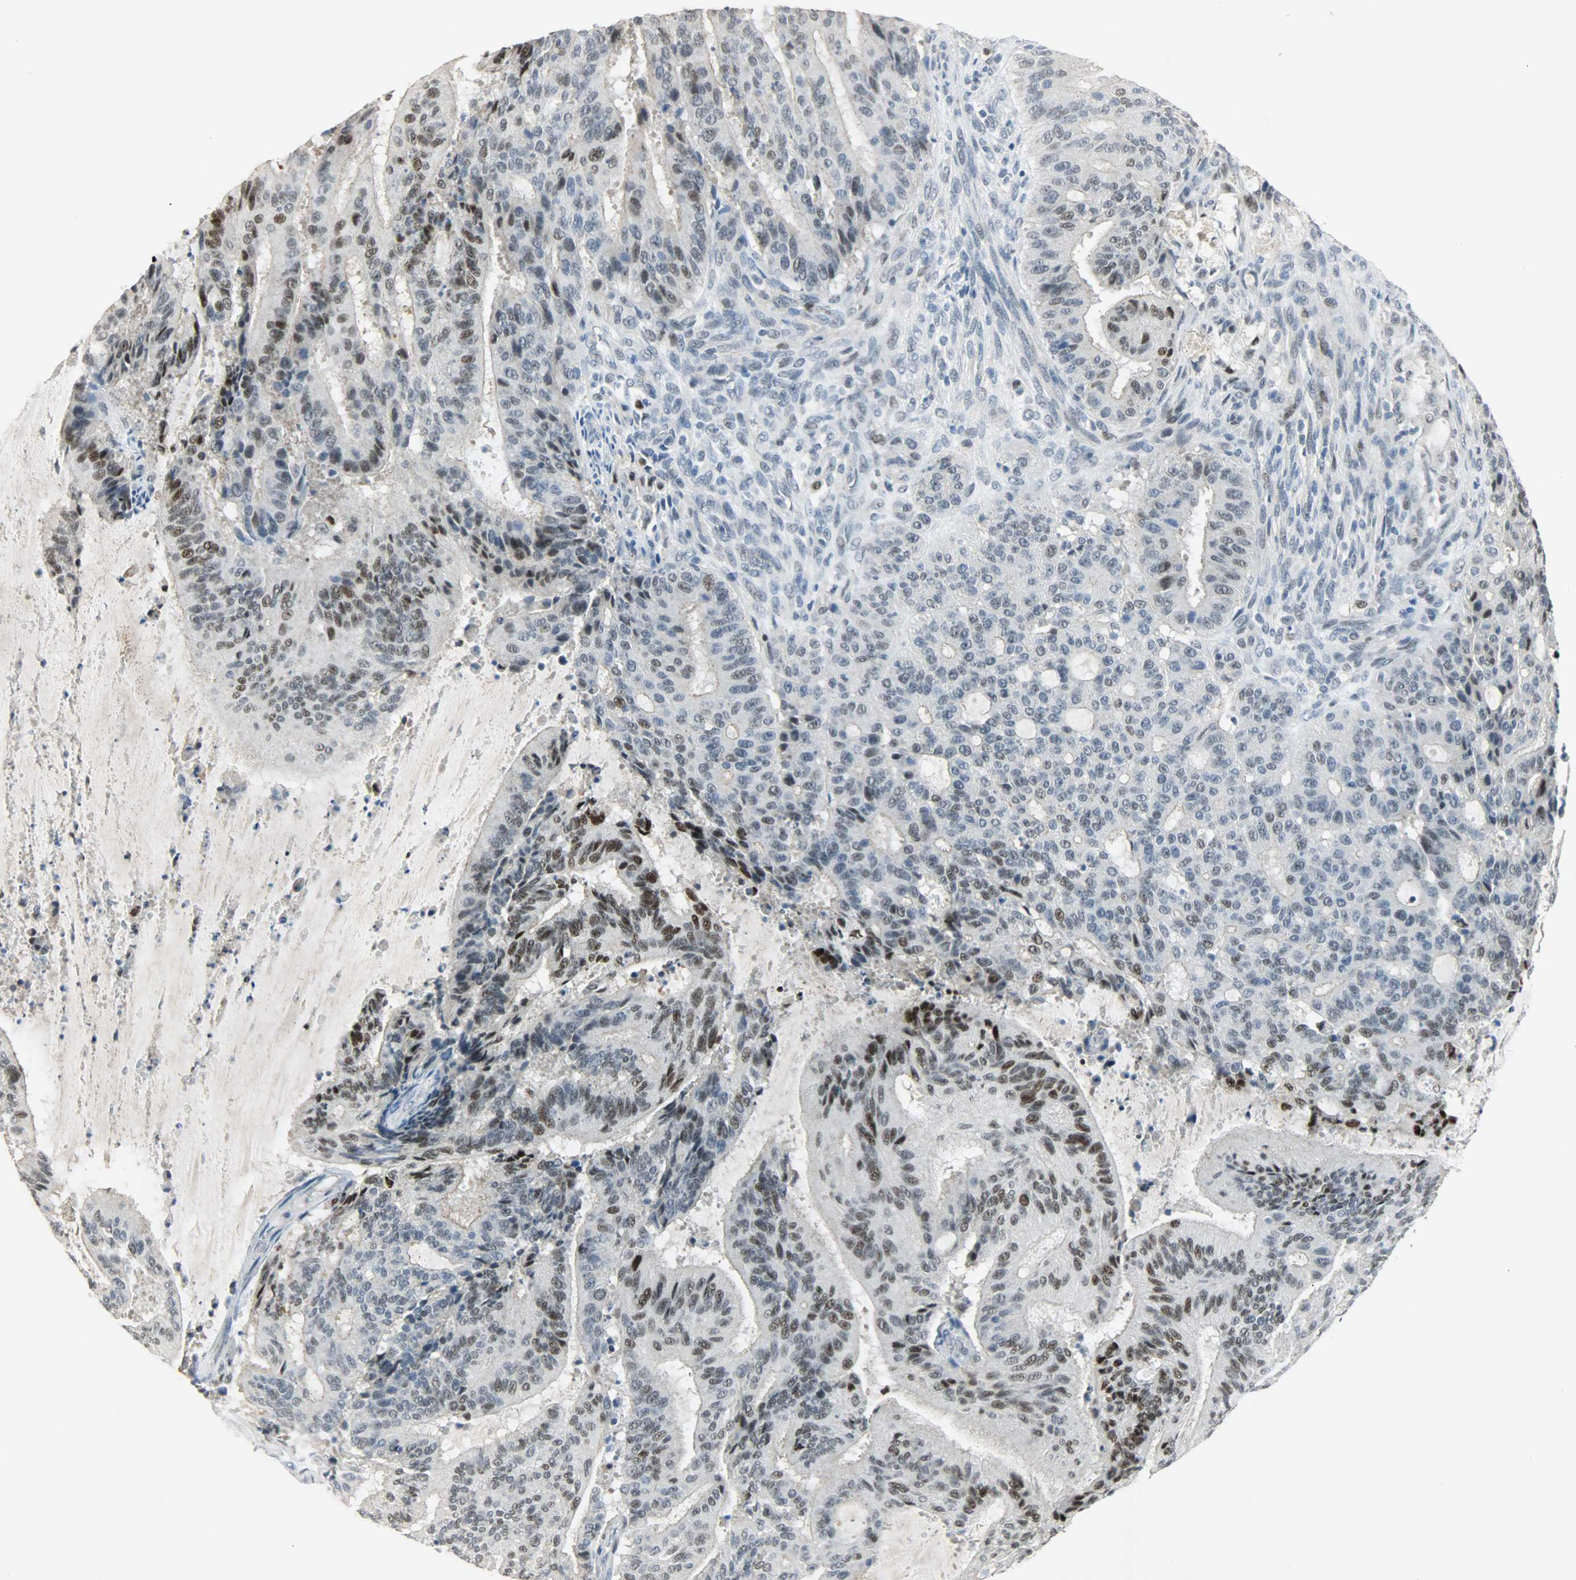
{"staining": {"intensity": "moderate", "quantity": "25%-75%", "location": "nuclear"}, "tissue": "liver cancer", "cell_type": "Tumor cells", "image_type": "cancer", "snomed": [{"axis": "morphology", "description": "Cholangiocarcinoma"}, {"axis": "topography", "description": "Liver"}], "caption": "Protein staining of liver cancer tissue demonstrates moderate nuclear positivity in about 25%-75% of tumor cells.", "gene": "PPARG", "patient": {"sex": "female", "age": 73}}